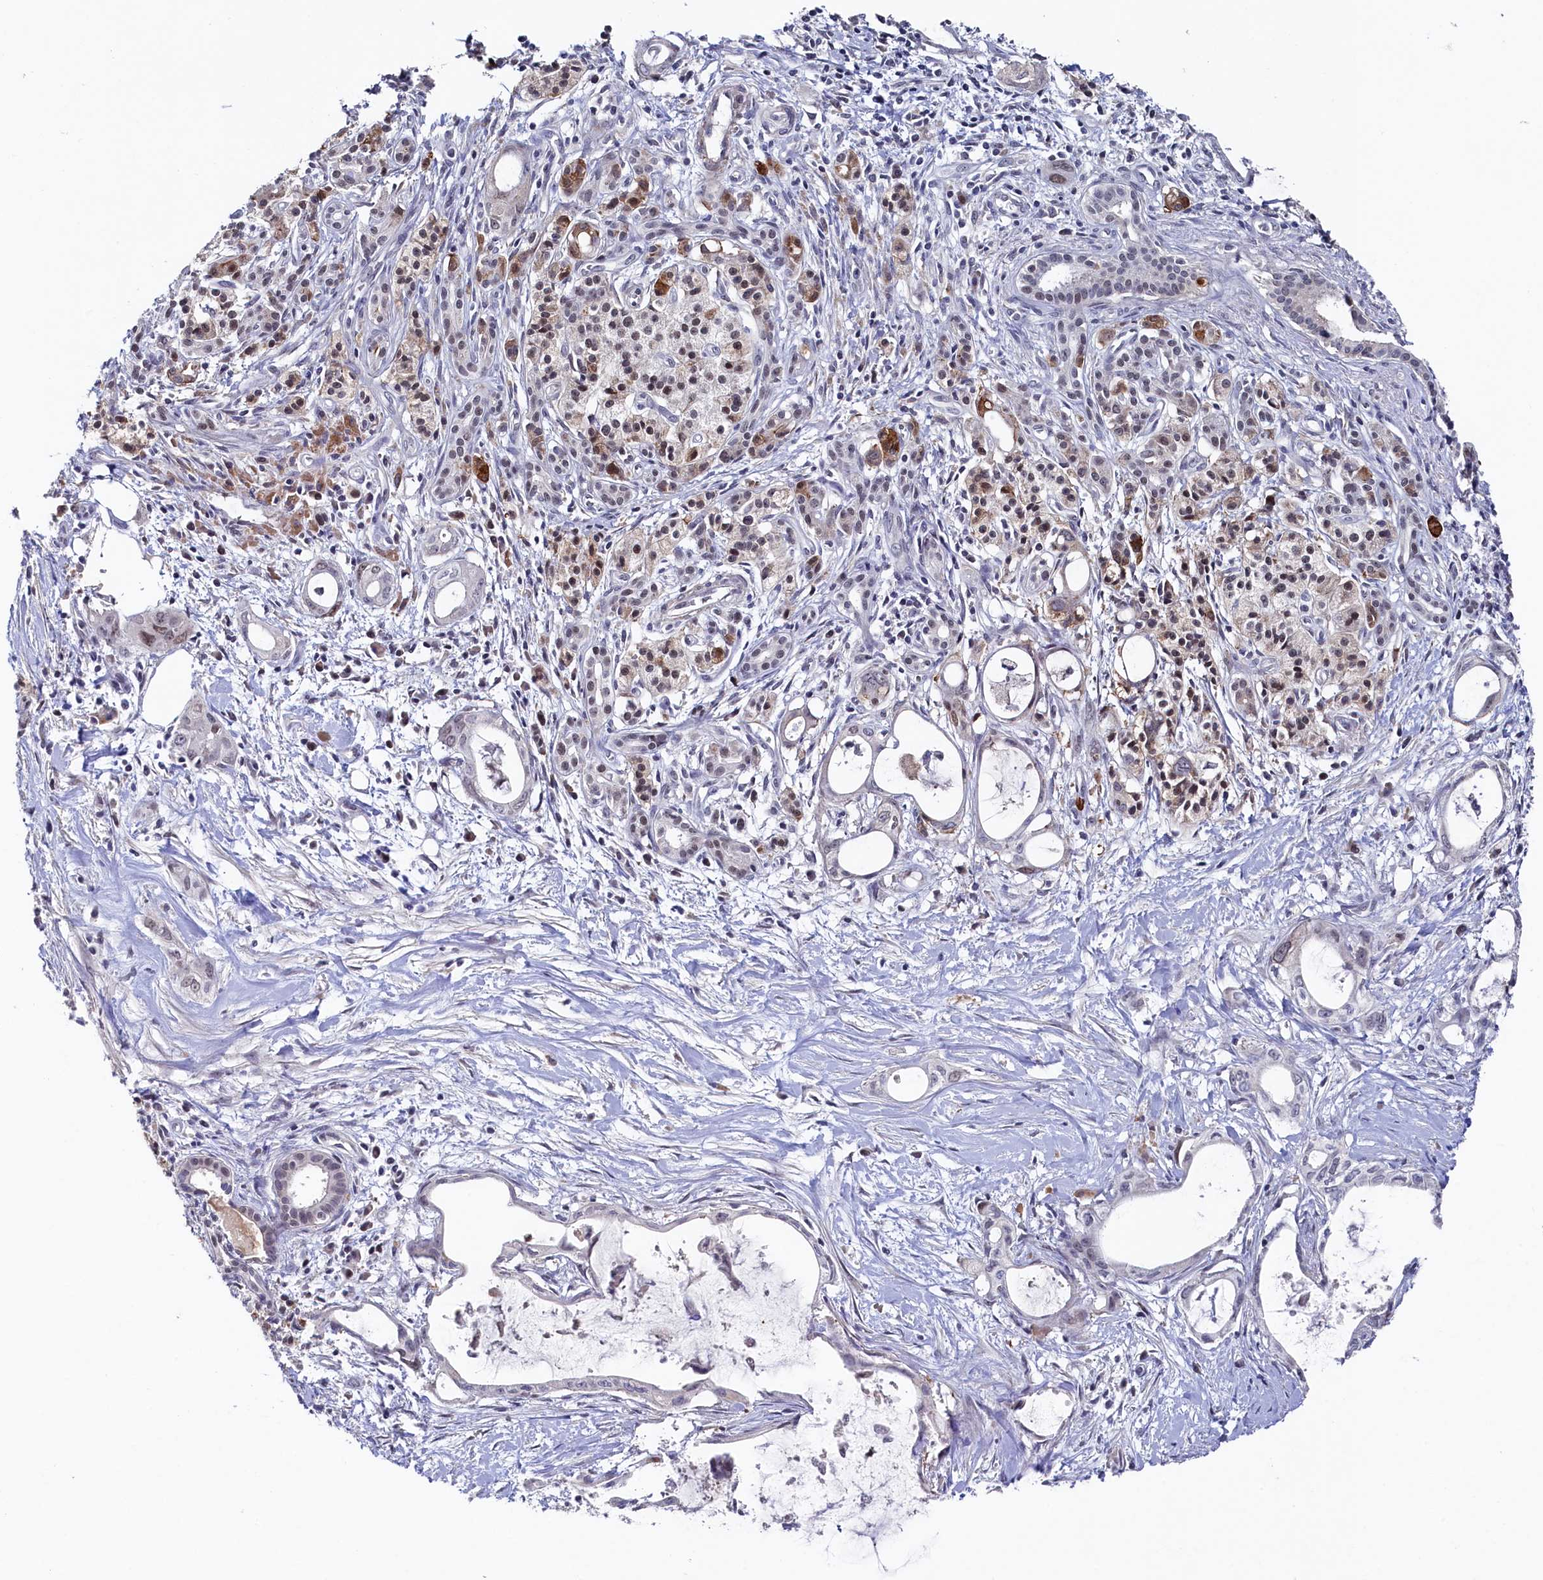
{"staining": {"intensity": "weak", "quantity": "<25%", "location": "nuclear"}, "tissue": "pancreatic cancer", "cell_type": "Tumor cells", "image_type": "cancer", "snomed": [{"axis": "morphology", "description": "Adenocarcinoma, NOS"}, {"axis": "topography", "description": "Pancreas"}], "caption": "High magnification brightfield microscopy of adenocarcinoma (pancreatic) stained with DAB (3,3'-diaminobenzidine) (brown) and counterstained with hematoxylin (blue): tumor cells show no significant positivity.", "gene": "TIGD4", "patient": {"sex": "male", "age": 72}}